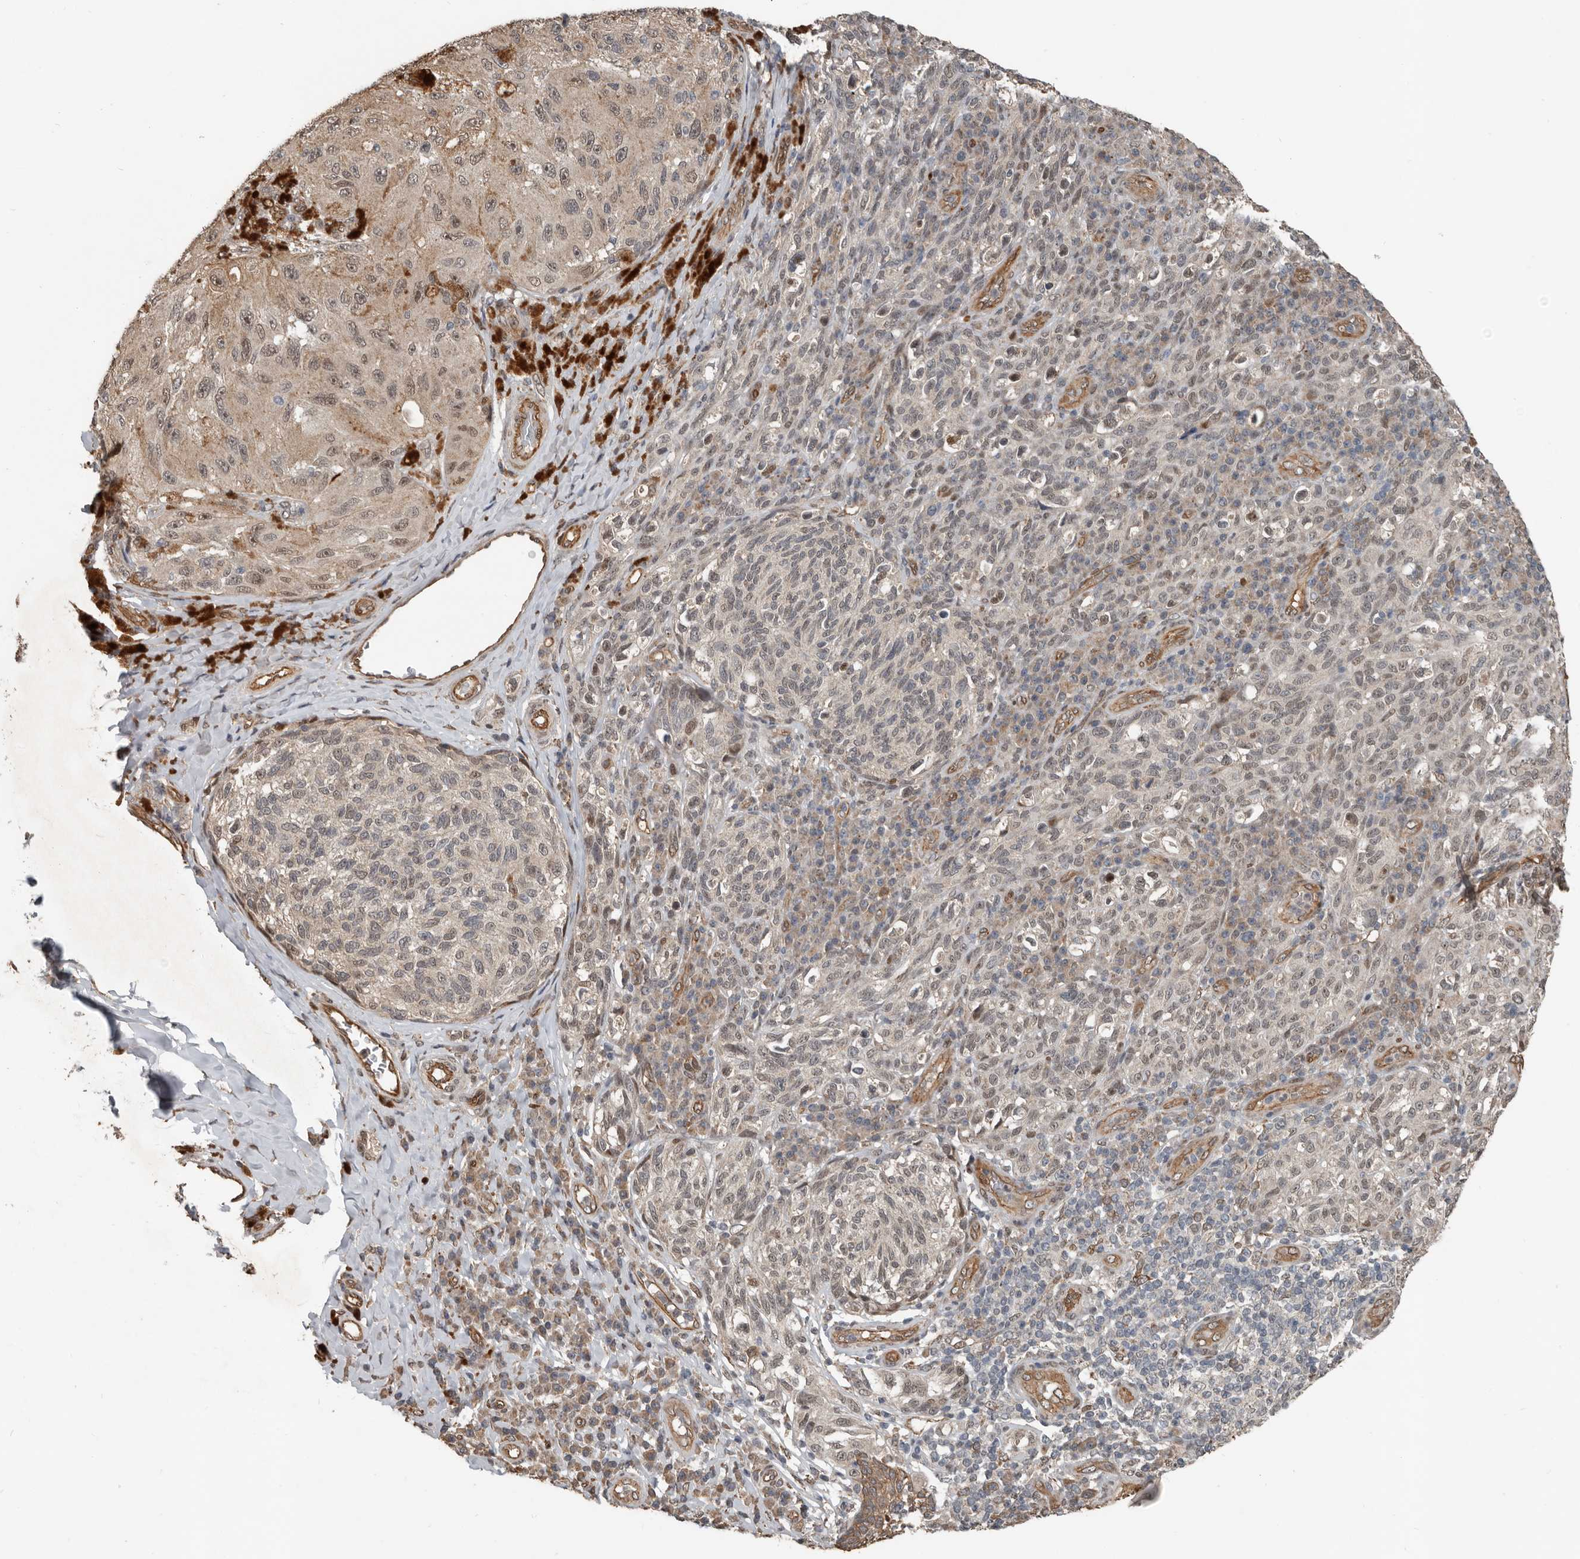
{"staining": {"intensity": "weak", "quantity": "25%-75%", "location": "nuclear"}, "tissue": "melanoma", "cell_type": "Tumor cells", "image_type": "cancer", "snomed": [{"axis": "morphology", "description": "Malignant melanoma, NOS"}, {"axis": "topography", "description": "Skin"}], "caption": "Immunohistochemistry (IHC) photomicrograph of neoplastic tissue: human malignant melanoma stained using immunohistochemistry demonstrates low levels of weak protein expression localized specifically in the nuclear of tumor cells, appearing as a nuclear brown color.", "gene": "YOD1", "patient": {"sex": "female", "age": 73}}